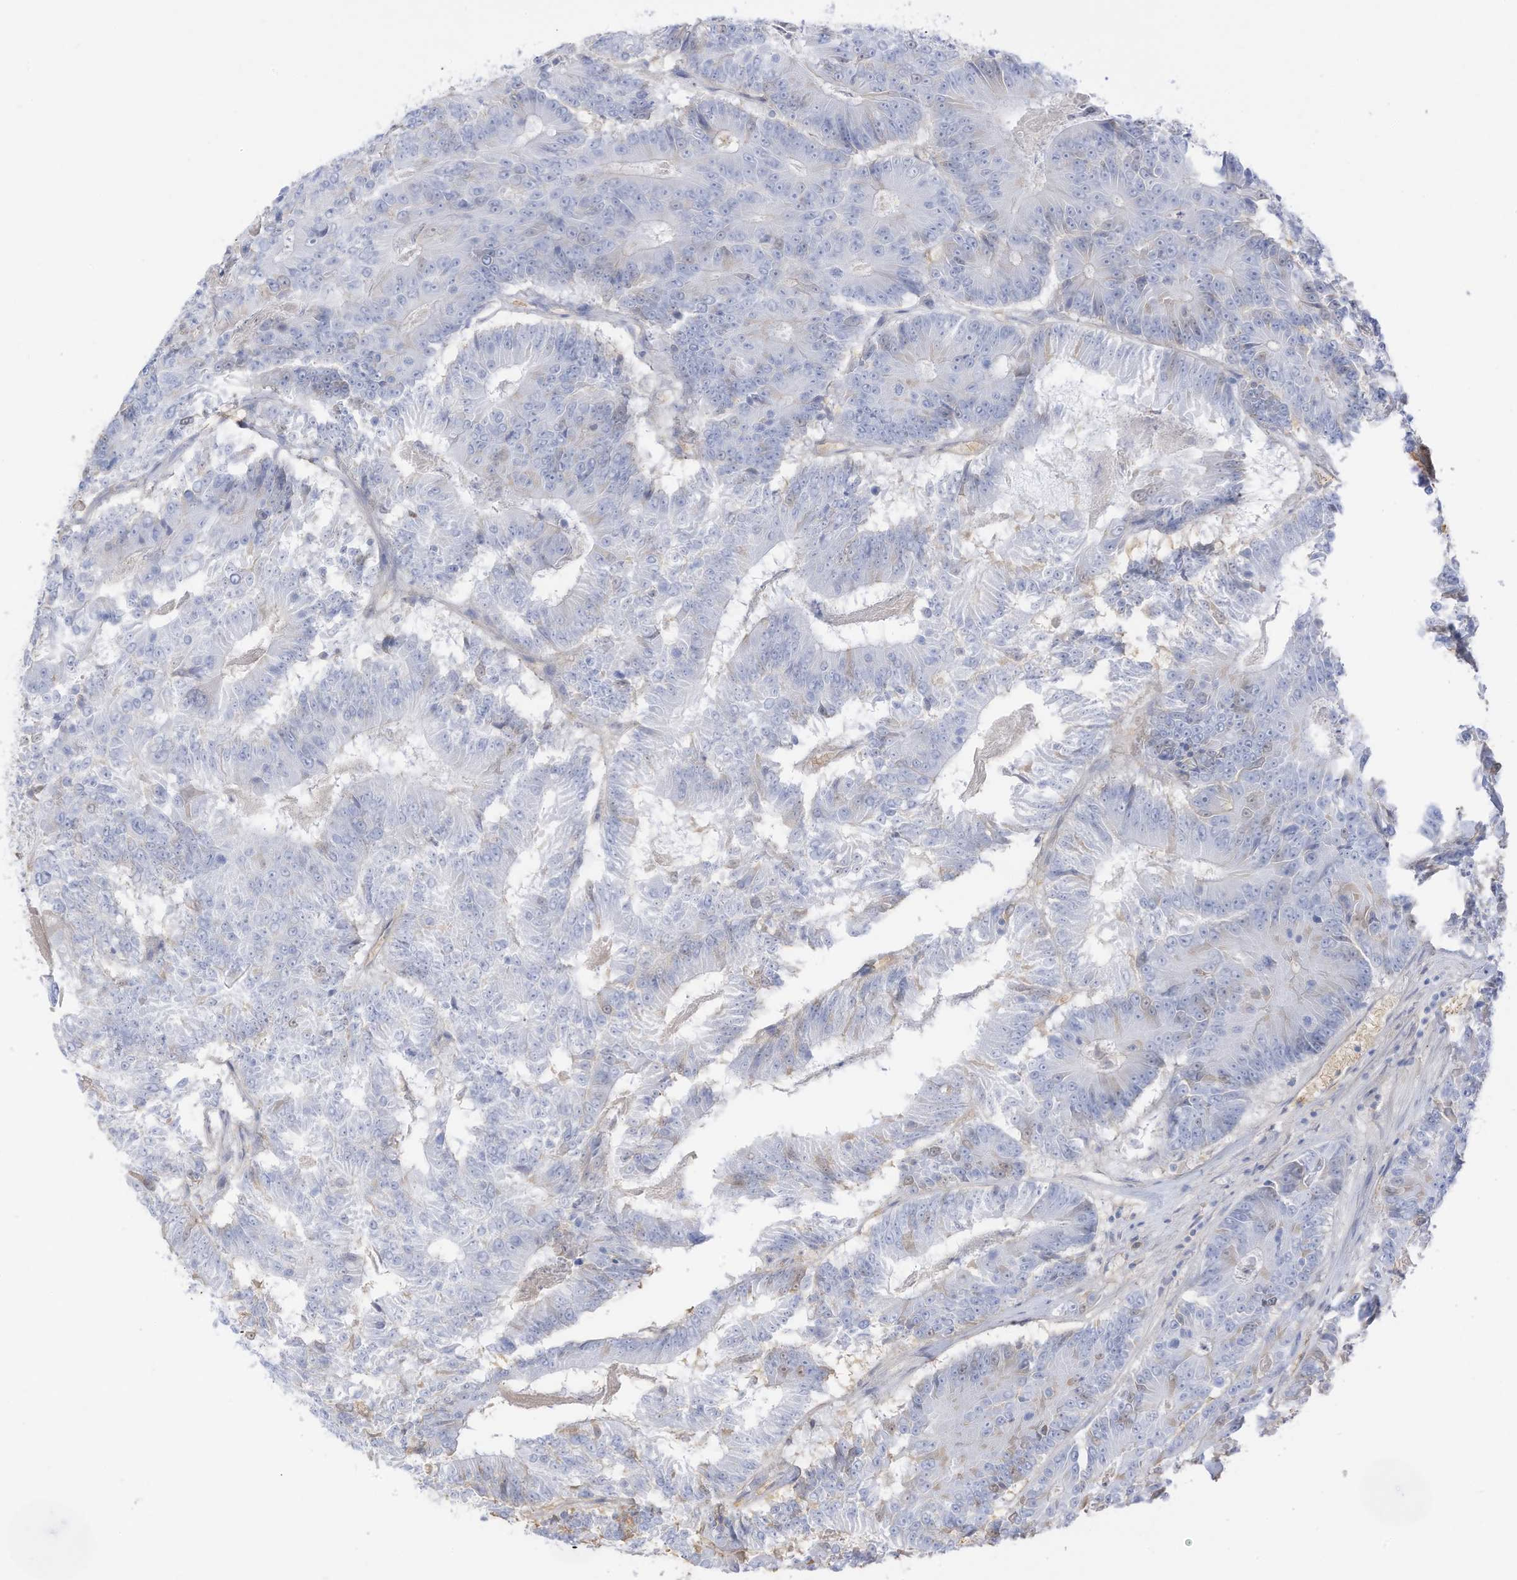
{"staining": {"intensity": "negative", "quantity": "none", "location": "none"}, "tissue": "colorectal cancer", "cell_type": "Tumor cells", "image_type": "cancer", "snomed": [{"axis": "morphology", "description": "Adenocarcinoma, NOS"}, {"axis": "topography", "description": "Colon"}], "caption": "The histopathology image exhibits no significant expression in tumor cells of colorectal cancer (adenocarcinoma).", "gene": "HSD17B13", "patient": {"sex": "male", "age": 83}}